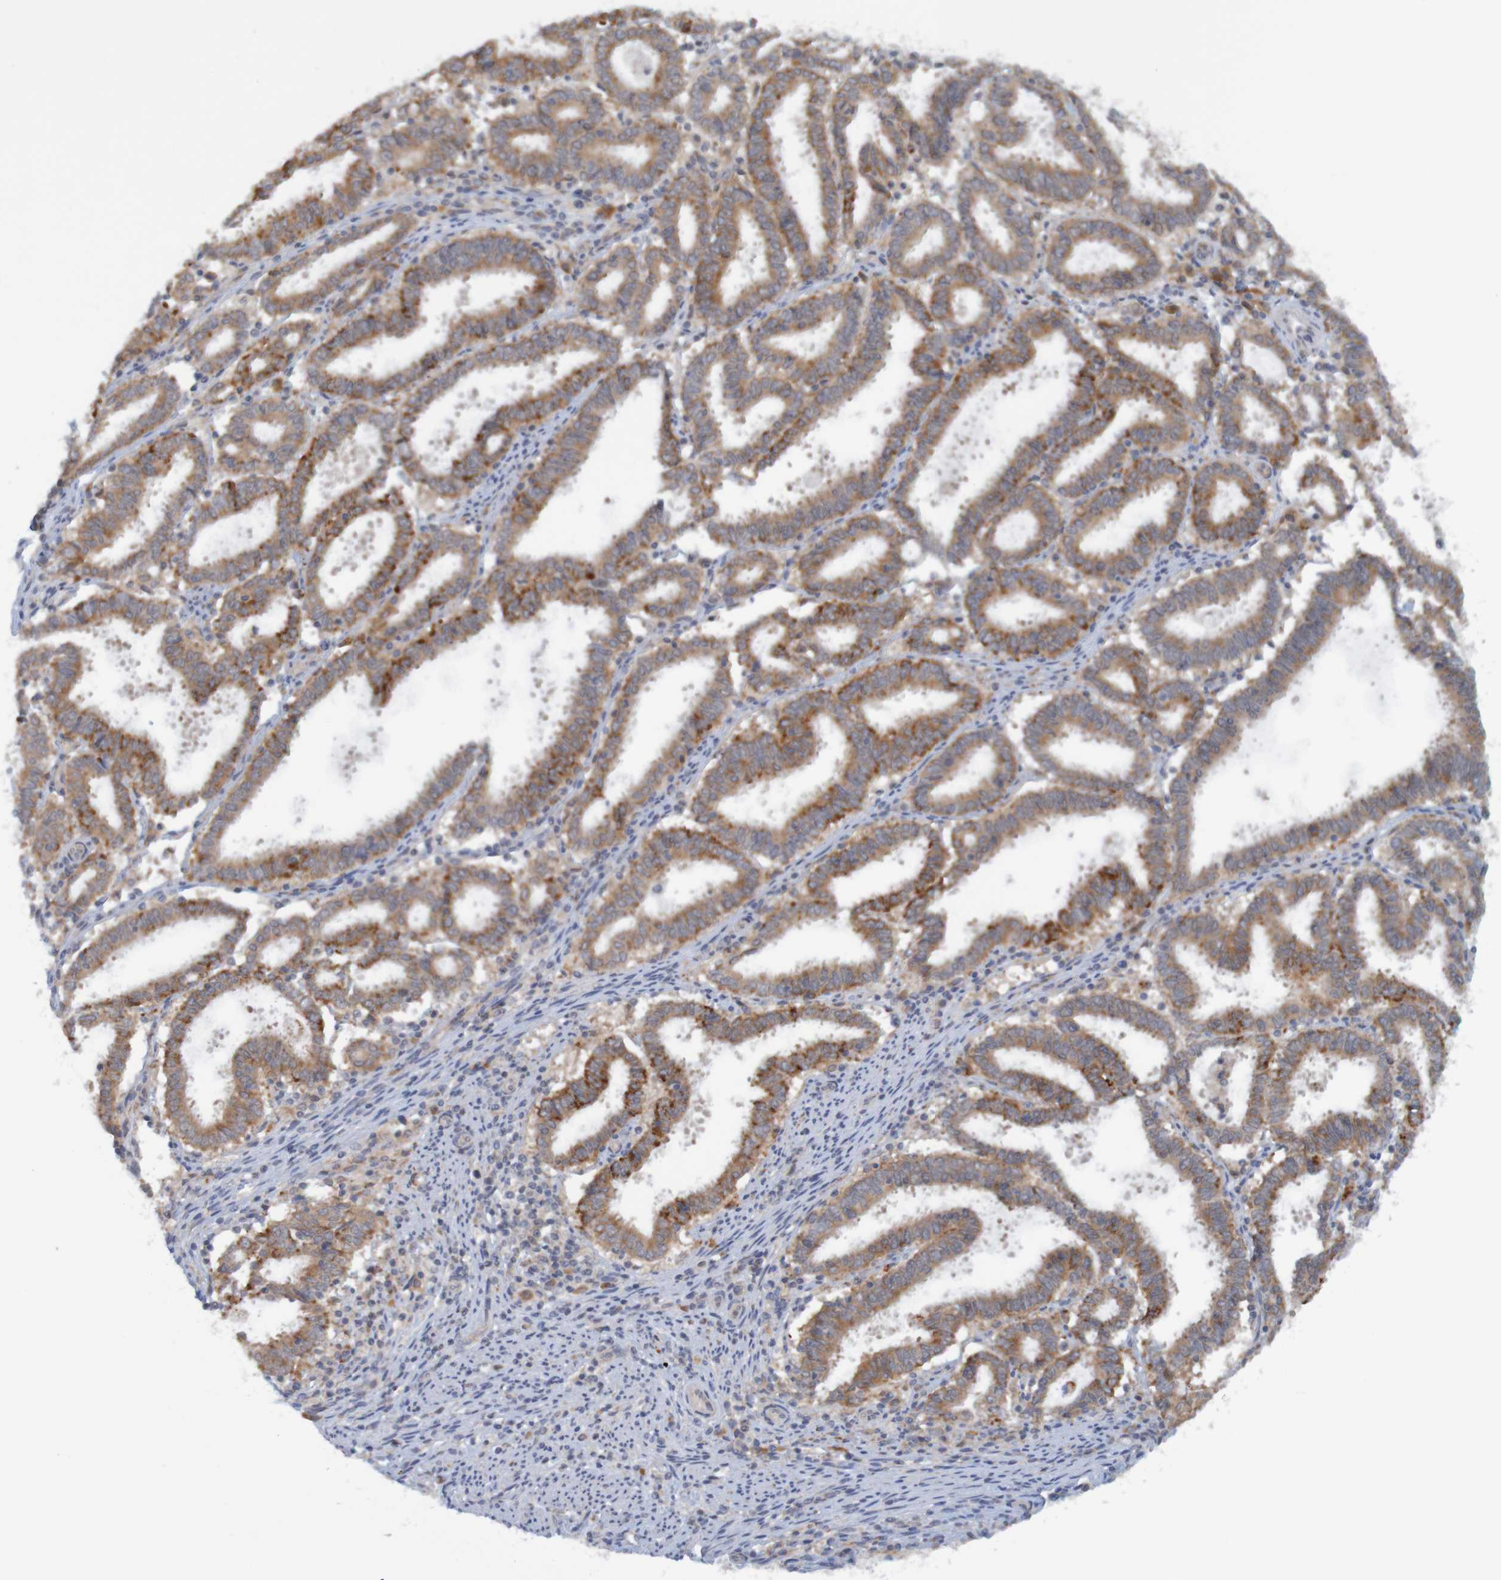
{"staining": {"intensity": "moderate", "quantity": ">75%", "location": "cytoplasmic/membranous"}, "tissue": "endometrial cancer", "cell_type": "Tumor cells", "image_type": "cancer", "snomed": [{"axis": "morphology", "description": "Adenocarcinoma, NOS"}, {"axis": "topography", "description": "Uterus"}], "caption": "The immunohistochemical stain highlights moderate cytoplasmic/membranous staining in tumor cells of adenocarcinoma (endometrial) tissue. The staining is performed using DAB (3,3'-diaminobenzidine) brown chromogen to label protein expression. The nuclei are counter-stained blue using hematoxylin.", "gene": "NAV2", "patient": {"sex": "female", "age": 83}}